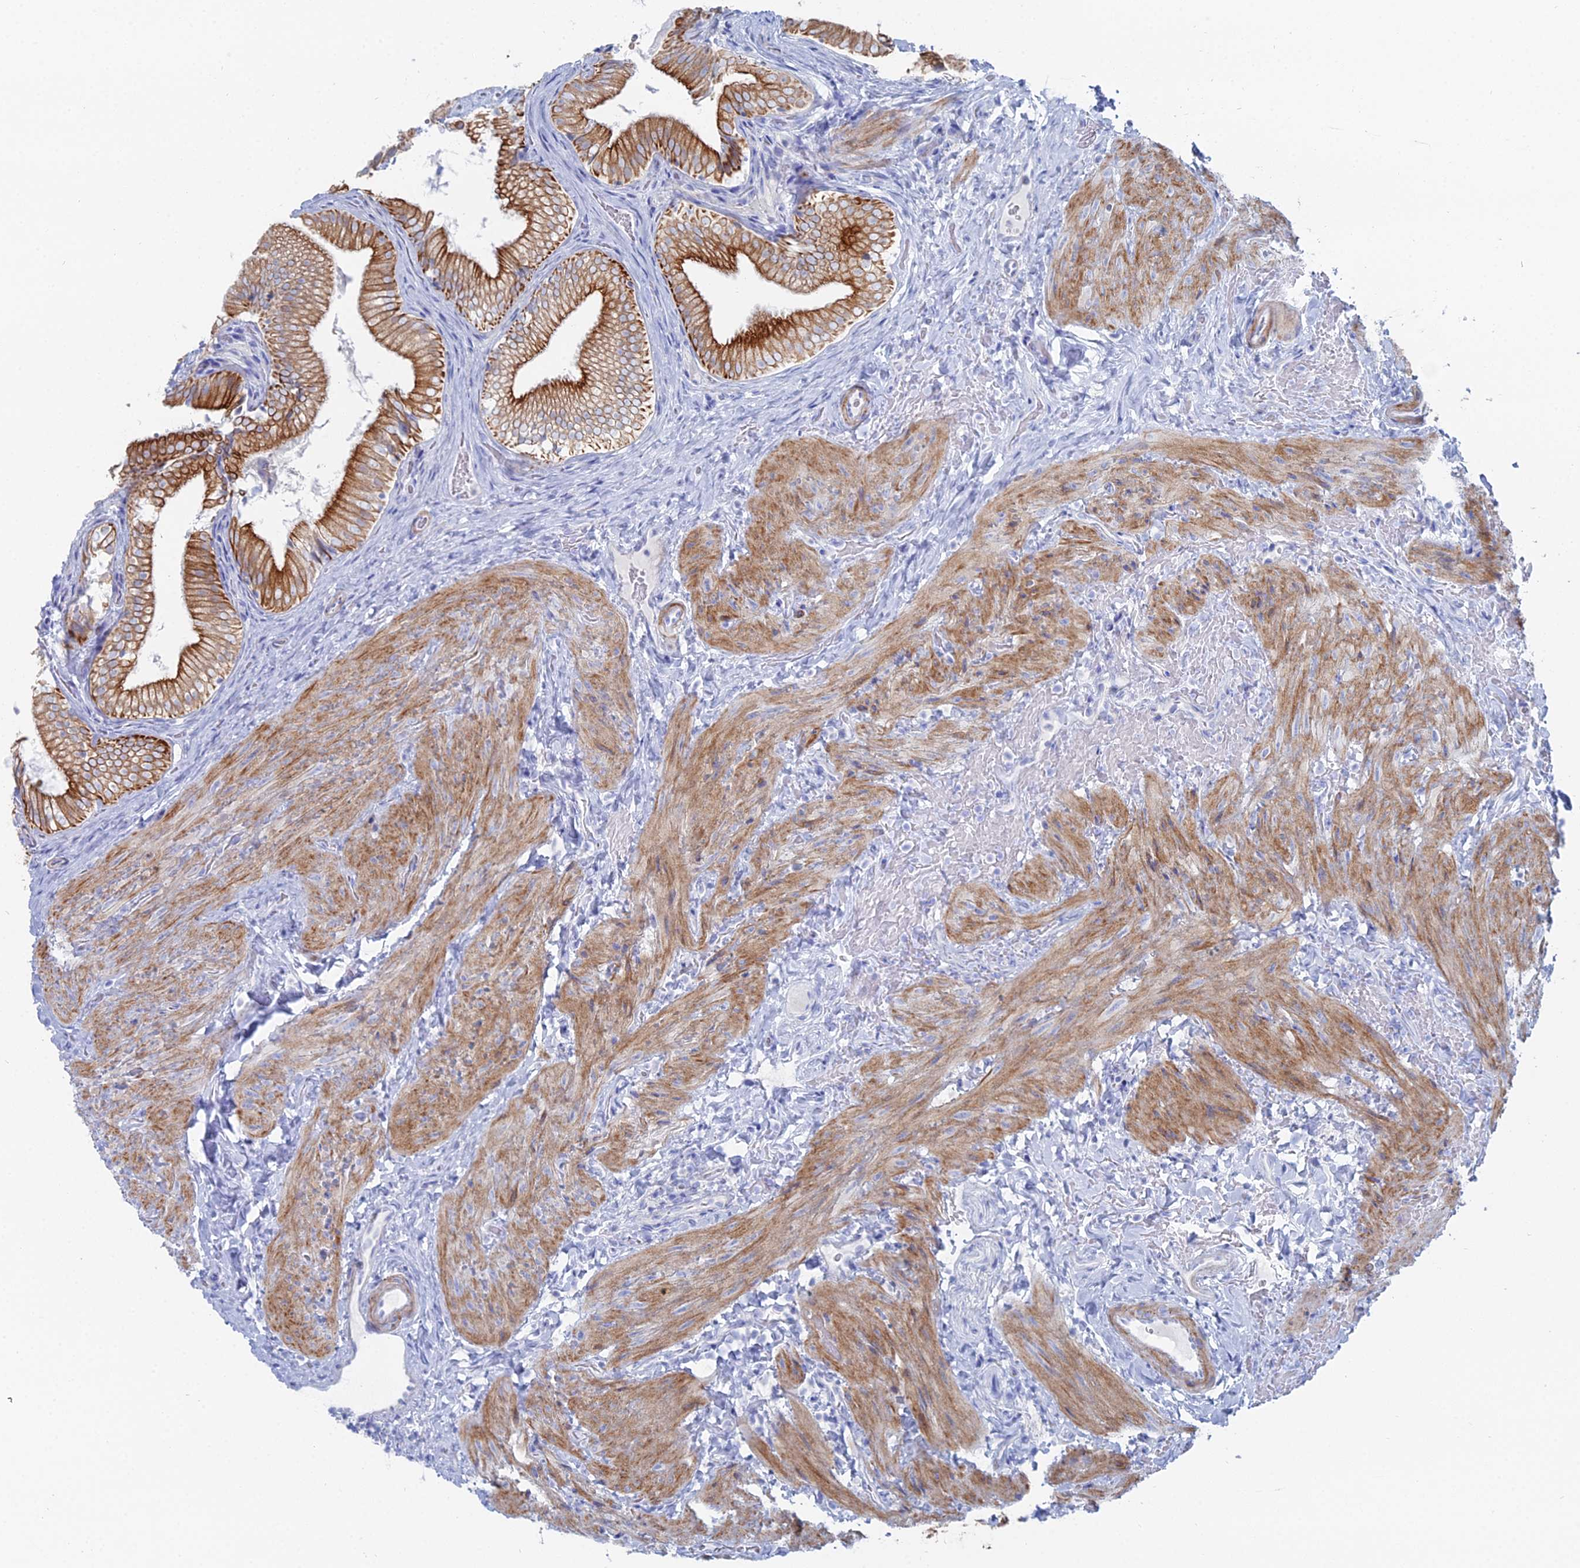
{"staining": {"intensity": "strong", "quantity": ">75%", "location": "cytoplasmic/membranous"}, "tissue": "gallbladder", "cell_type": "Glandular cells", "image_type": "normal", "snomed": [{"axis": "morphology", "description": "Normal tissue, NOS"}, {"axis": "topography", "description": "Gallbladder"}], "caption": "A high-resolution histopathology image shows immunohistochemistry (IHC) staining of unremarkable gallbladder, which demonstrates strong cytoplasmic/membranous positivity in about >75% of glandular cells.", "gene": "DHX34", "patient": {"sex": "female", "age": 30}}